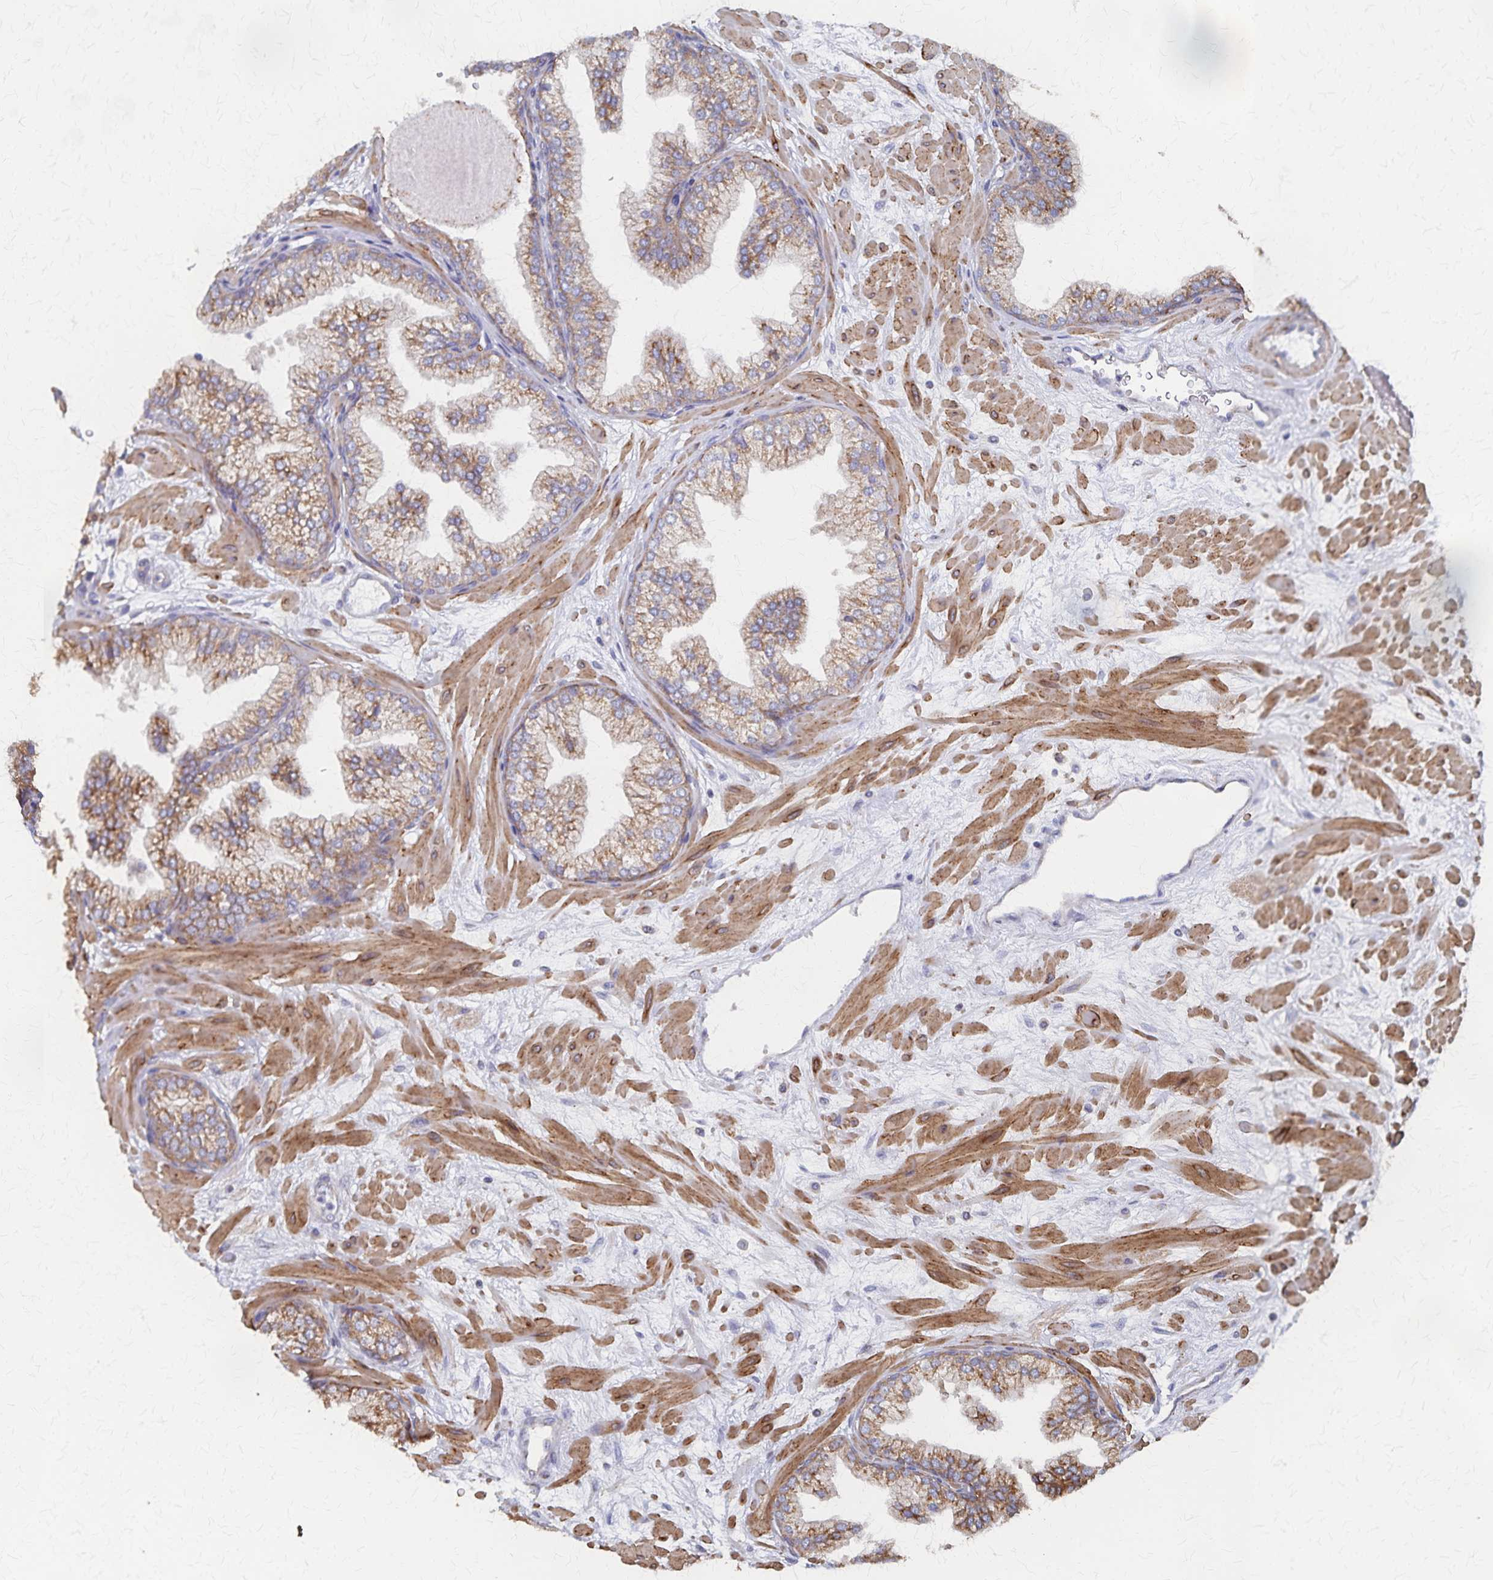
{"staining": {"intensity": "moderate", "quantity": ">75%", "location": "cytoplasmic/membranous"}, "tissue": "prostate", "cell_type": "Glandular cells", "image_type": "normal", "snomed": [{"axis": "morphology", "description": "Normal tissue, NOS"}, {"axis": "topography", "description": "Prostate"}, {"axis": "topography", "description": "Peripheral nerve tissue"}], "caption": "Immunohistochemistry (DAB (3,3'-diaminobenzidine)) staining of unremarkable human prostate demonstrates moderate cytoplasmic/membranous protein positivity in about >75% of glandular cells.", "gene": "PGAP2", "patient": {"sex": "male", "age": 61}}